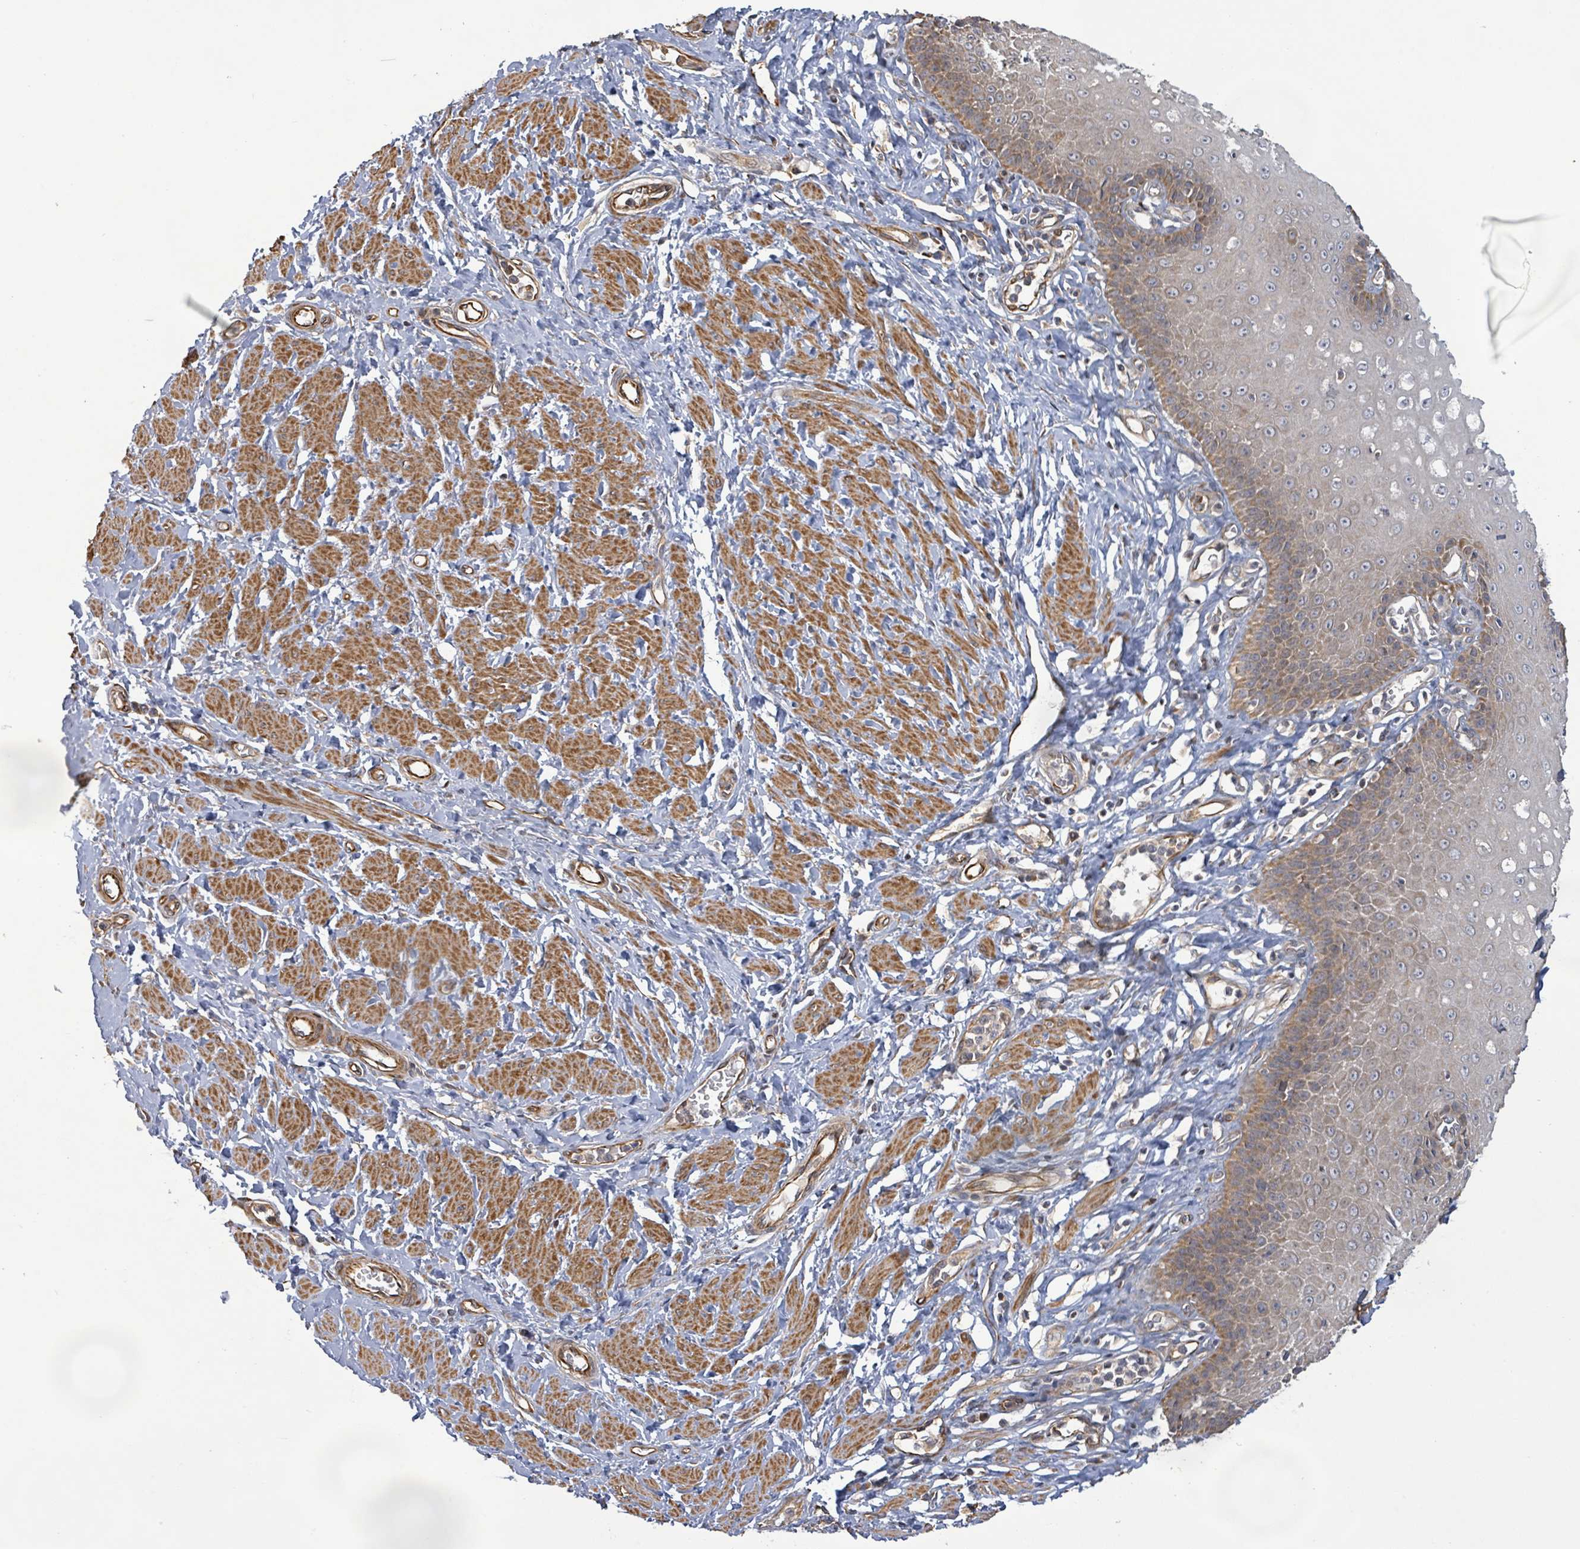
{"staining": {"intensity": "moderate", "quantity": ">75%", "location": "cytoplasmic/membranous"}, "tissue": "esophagus", "cell_type": "Squamous epithelial cells", "image_type": "normal", "snomed": [{"axis": "morphology", "description": "Normal tissue, NOS"}, {"axis": "topography", "description": "Esophagus"}], "caption": "DAB immunohistochemical staining of benign human esophagus shows moderate cytoplasmic/membranous protein staining in approximately >75% of squamous epithelial cells.", "gene": "KBTBD11", "patient": {"sex": "male", "age": 67}}